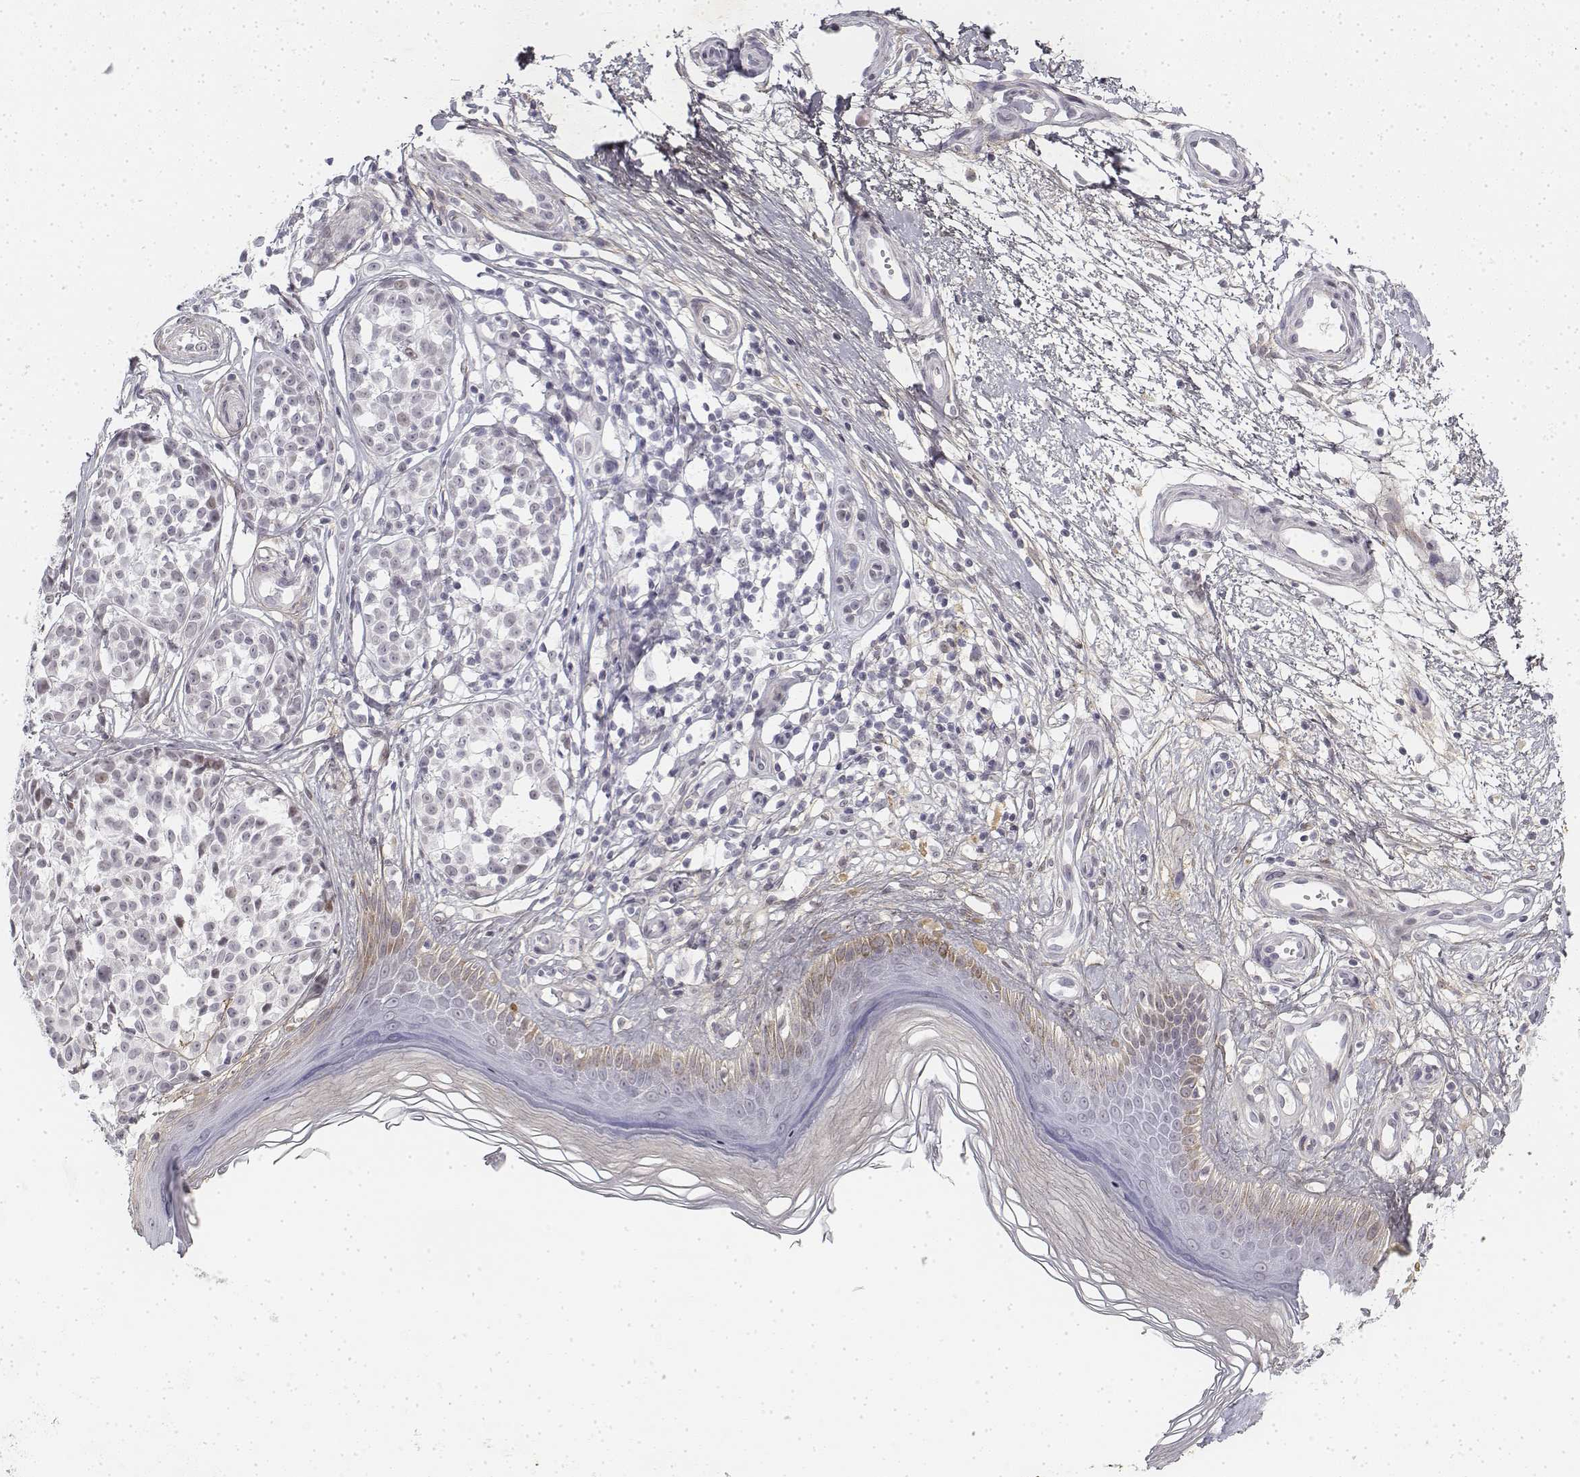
{"staining": {"intensity": "negative", "quantity": "none", "location": "none"}, "tissue": "melanoma", "cell_type": "Tumor cells", "image_type": "cancer", "snomed": [{"axis": "morphology", "description": "Malignant melanoma, NOS"}, {"axis": "topography", "description": "Skin"}], "caption": "Histopathology image shows no protein positivity in tumor cells of melanoma tissue. Nuclei are stained in blue.", "gene": "KRT84", "patient": {"sex": "female", "age": 90}}